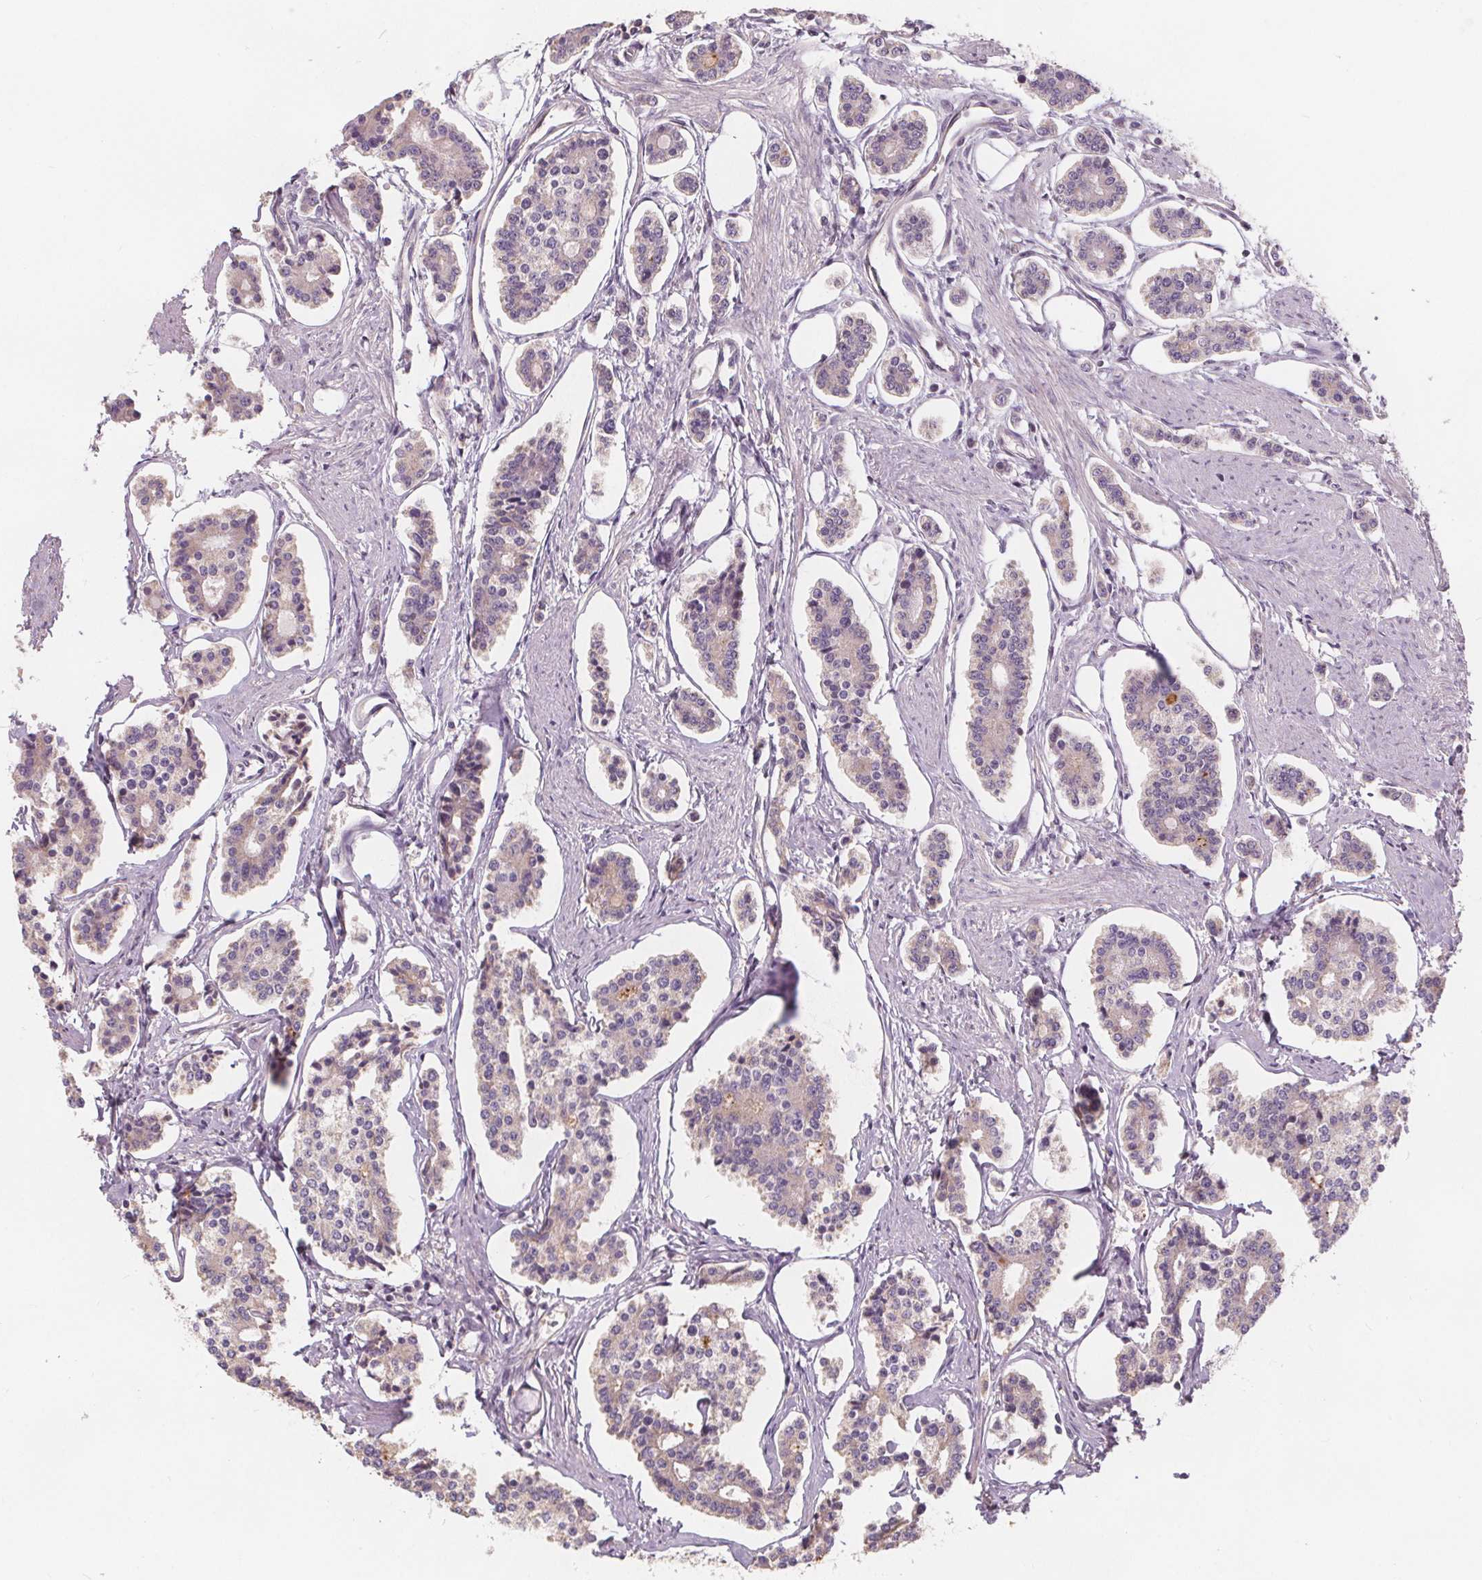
{"staining": {"intensity": "weak", "quantity": "<25%", "location": "cytoplasmic/membranous"}, "tissue": "carcinoid", "cell_type": "Tumor cells", "image_type": "cancer", "snomed": [{"axis": "morphology", "description": "Carcinoid, malignant, NOS"}, {"axis": "topography", "description": "Small intestine"}], "caption": "Immunohistochemistry of carcinoid (malignant) shows no positivity in tumor cells.", "gene": "DRC3", "patient": {"sex": "female", "age": 65}}